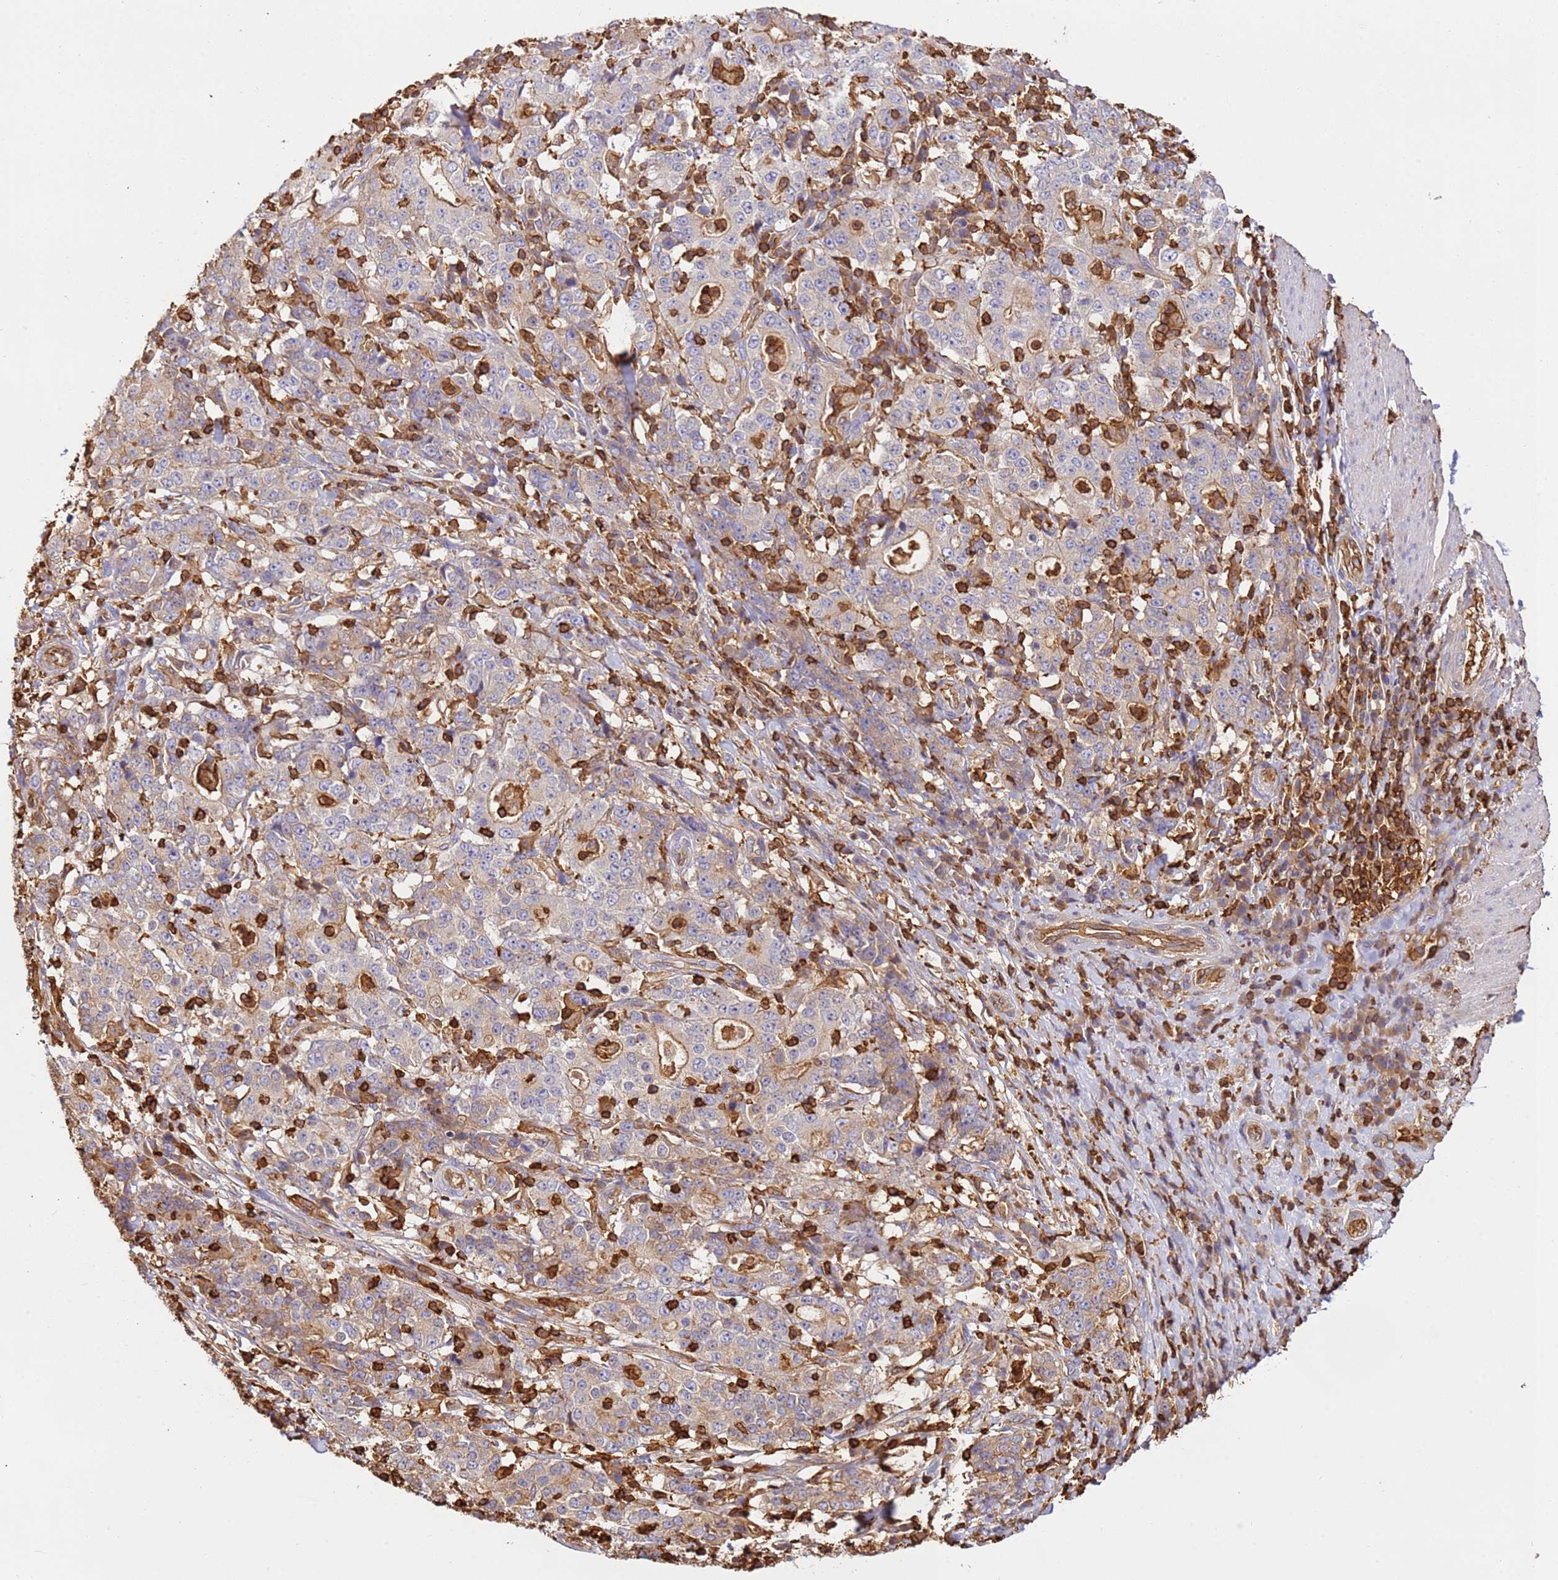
{"staining": {"intensity": "moderate", "quantity": "<25%", "location": "cytoplasmic/membranous"}, "tissue": "stomach cancer", "cell_type": "Tumor cells", "image_type": "cancer", "snomed": [{"axis": "morphology", "description": "Normal tissue, NOS"}, {"axis": "morphology", "description": "Adenocarcinoma, NOS"}, {"axis": "topography", "description": "Stomach, upper"}, {"axis": "topography", "description": "Stomach"}], "caption": "Immunohistochemical staining of human stomach cancer (adenocarcinoma) reveals low levels of moderate cytoplasmic/membranous protein expression in about <25% of tumor cells. (IHC, brightfield microscopy, high magnification).", "gene": "OR6P1", "patient": {"sex": "male", "age": 59}}